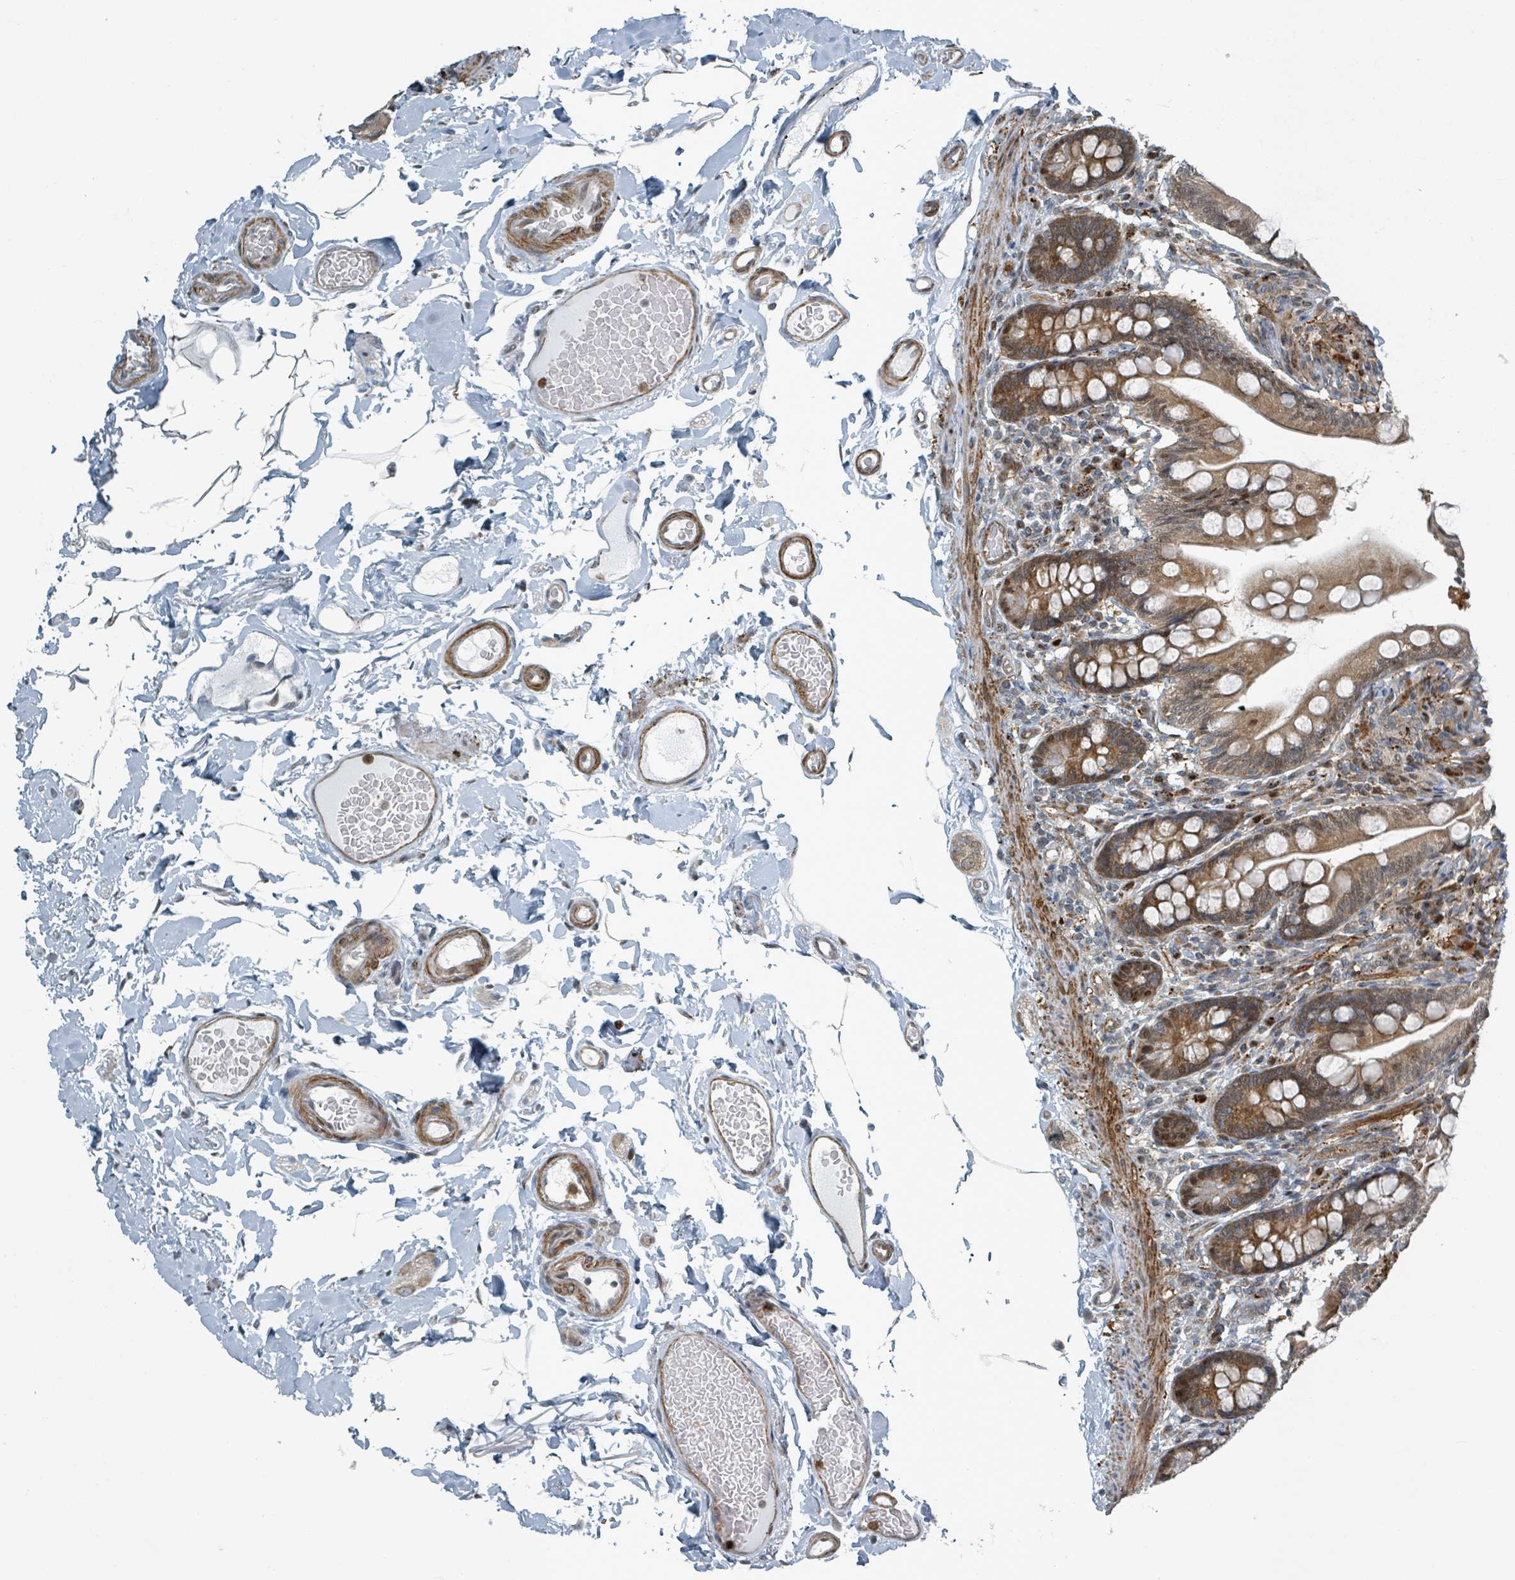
{"staining": {"intensity": "moderate", "quantity": ">75%", "location": "cytoplasmic/membranous,nuclear"}, "tissue": "small intestine", "cell_type": "Glandular cells", "image_type": "normal", "snomed": [{"axis": "morphology", "description": "Normal tissue, NOS"}, {"axis": "topography", "description": "Small intestine"}], "caption": "Immunohistochemistry of normal human small intestine reveals medium levels of moderate cytoplasmic/membranous,nuclear expression in about >75% of glandular cells. (Stains: DAB (3,3'-diaminobenzidine) in brown, nuclei in blue, Microscopy: brightfield microscopy at high magnification).", "gene": "RHPN2", "patient": {"sex": "female", "age": 64}}